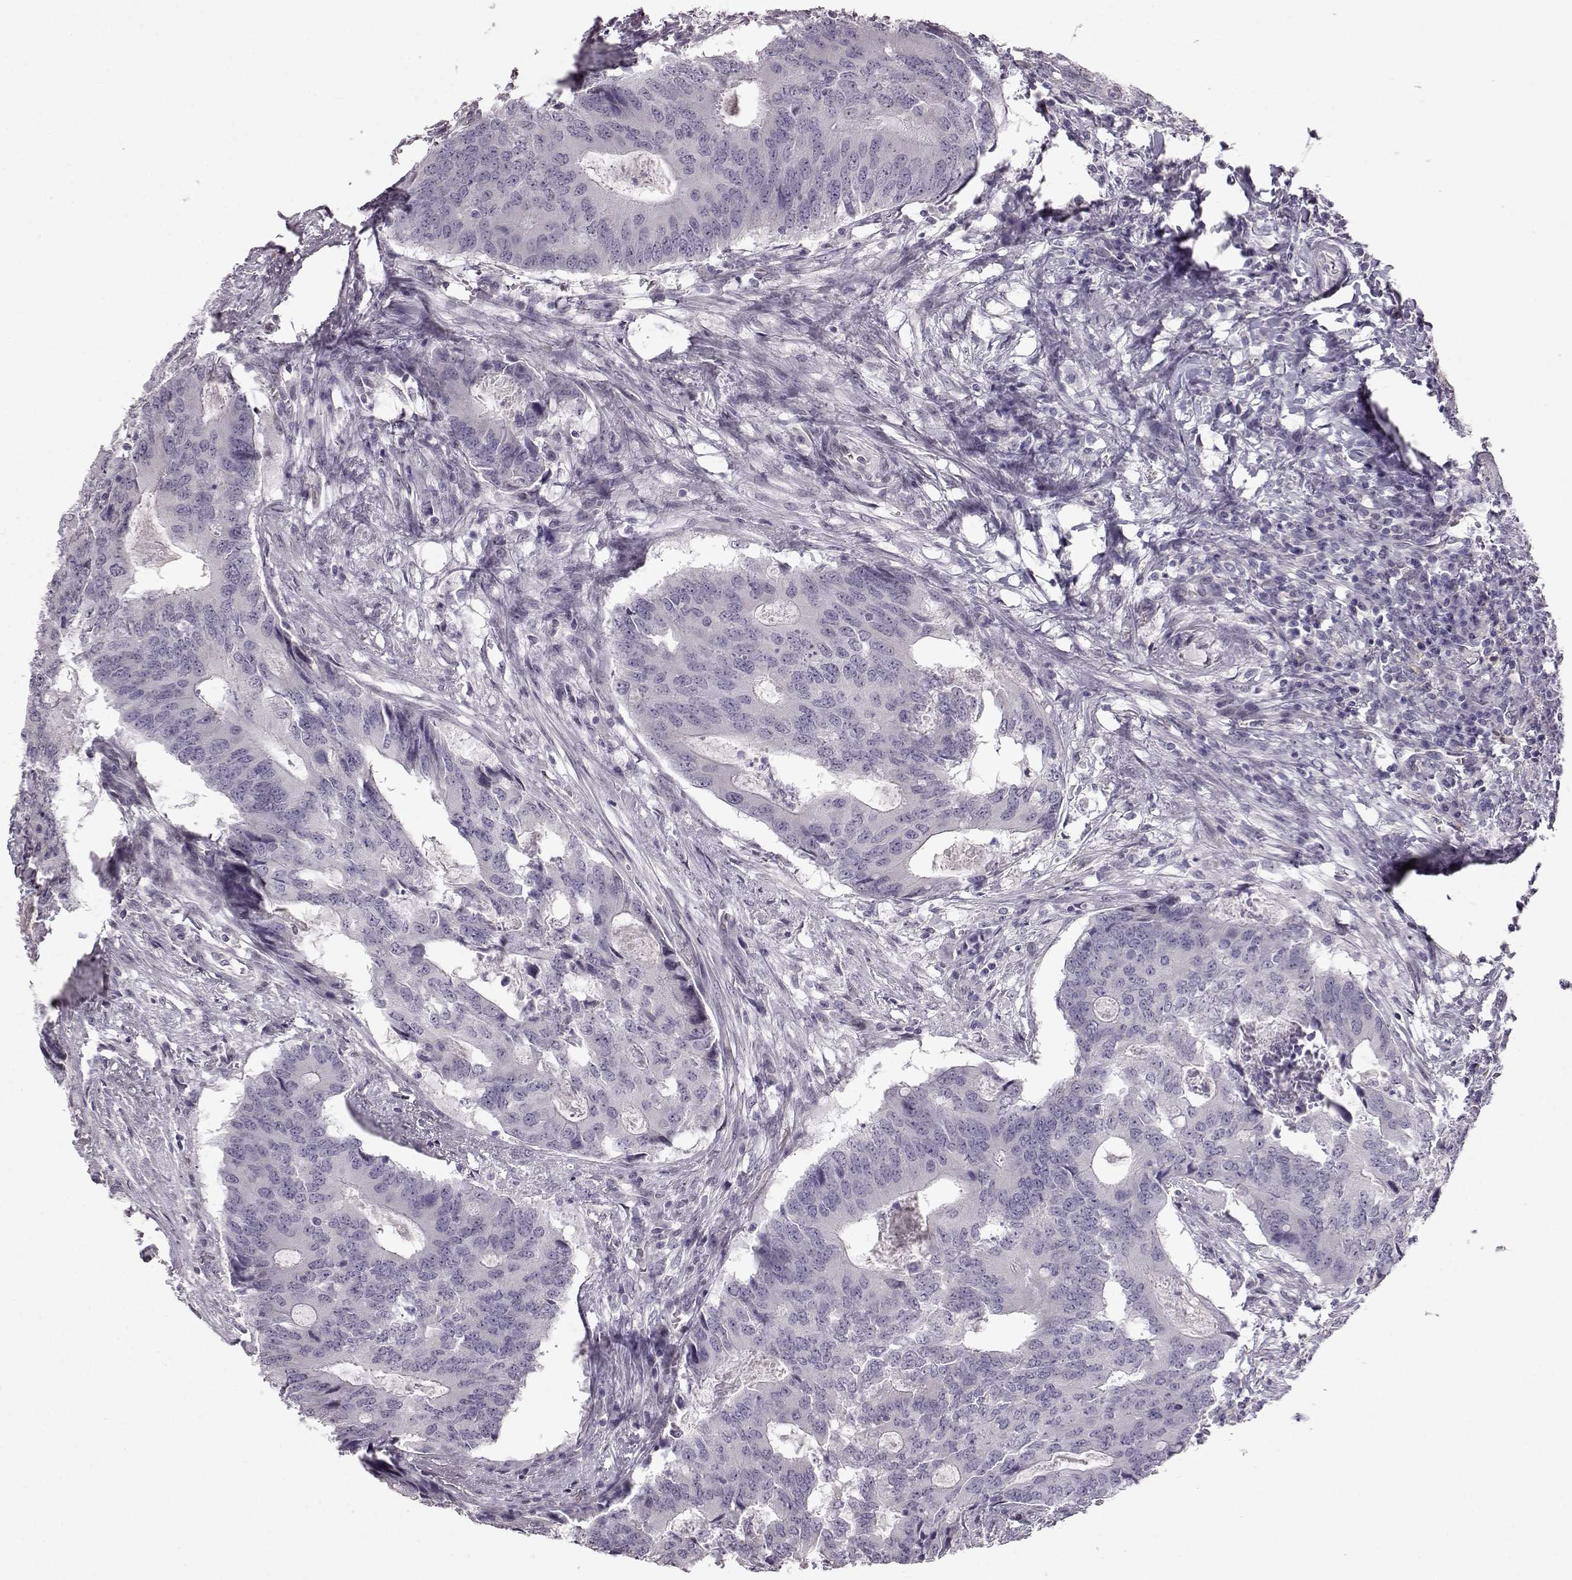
{"staining": {"intensity": "negative", "quantity": "none", "location": "none"}, "tissue": "colorectal cancer", "cell_type": "Tumor cells", "image_type": "cancer", "snomed": [{"axis": "morphology", "description": "Adenocarcinoma, NOS"}, {"axis": "topography", "description": "Colon"}], "caption": "The photomicrograph exhibits no staining of tumor cells in colorectal adenocarcinoma.", "gene": "TCHHL1", "patient": {"sex": "male", "age": 67}}